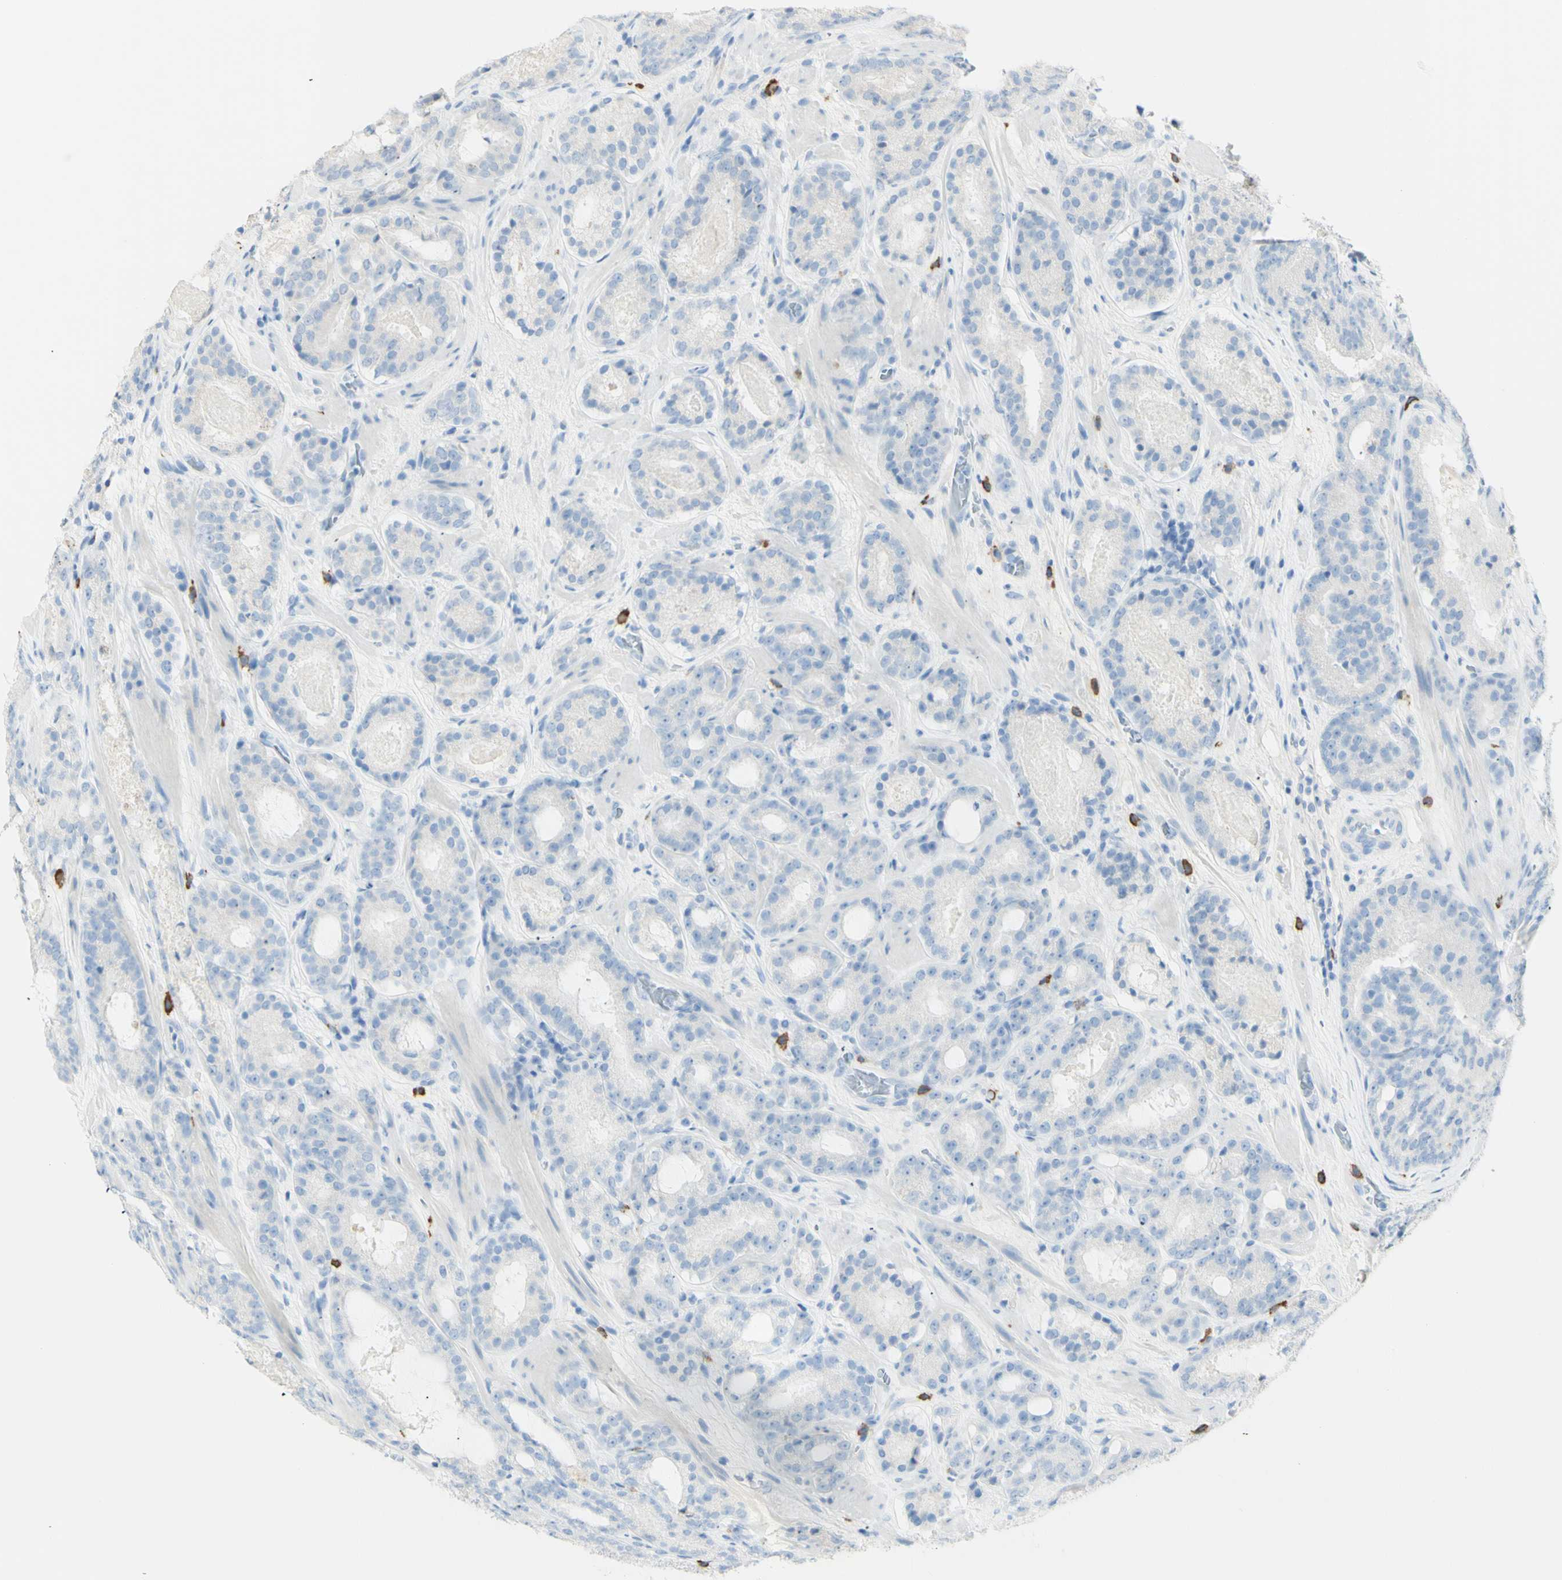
{"staining": {"intensity": "negative", "quantity": "none", "location": "none"}, "tissue": "prostate cancer", "cell_type": "Tumor cells", "image_type": "cancer", "snomed": [{"axis": "morphology", "description": "Adenocarcinoma, Low grade"}, {"axis": "topography", "description": "Prostate"}], "caption": "This is a micrograph of immunohistochemistry staining of prostate cancer (low-grade adenocarcinoma), which shows no expression in tumor cells.", "gene": "LETM1", "patient": {"sex": "male", "age": 69}}